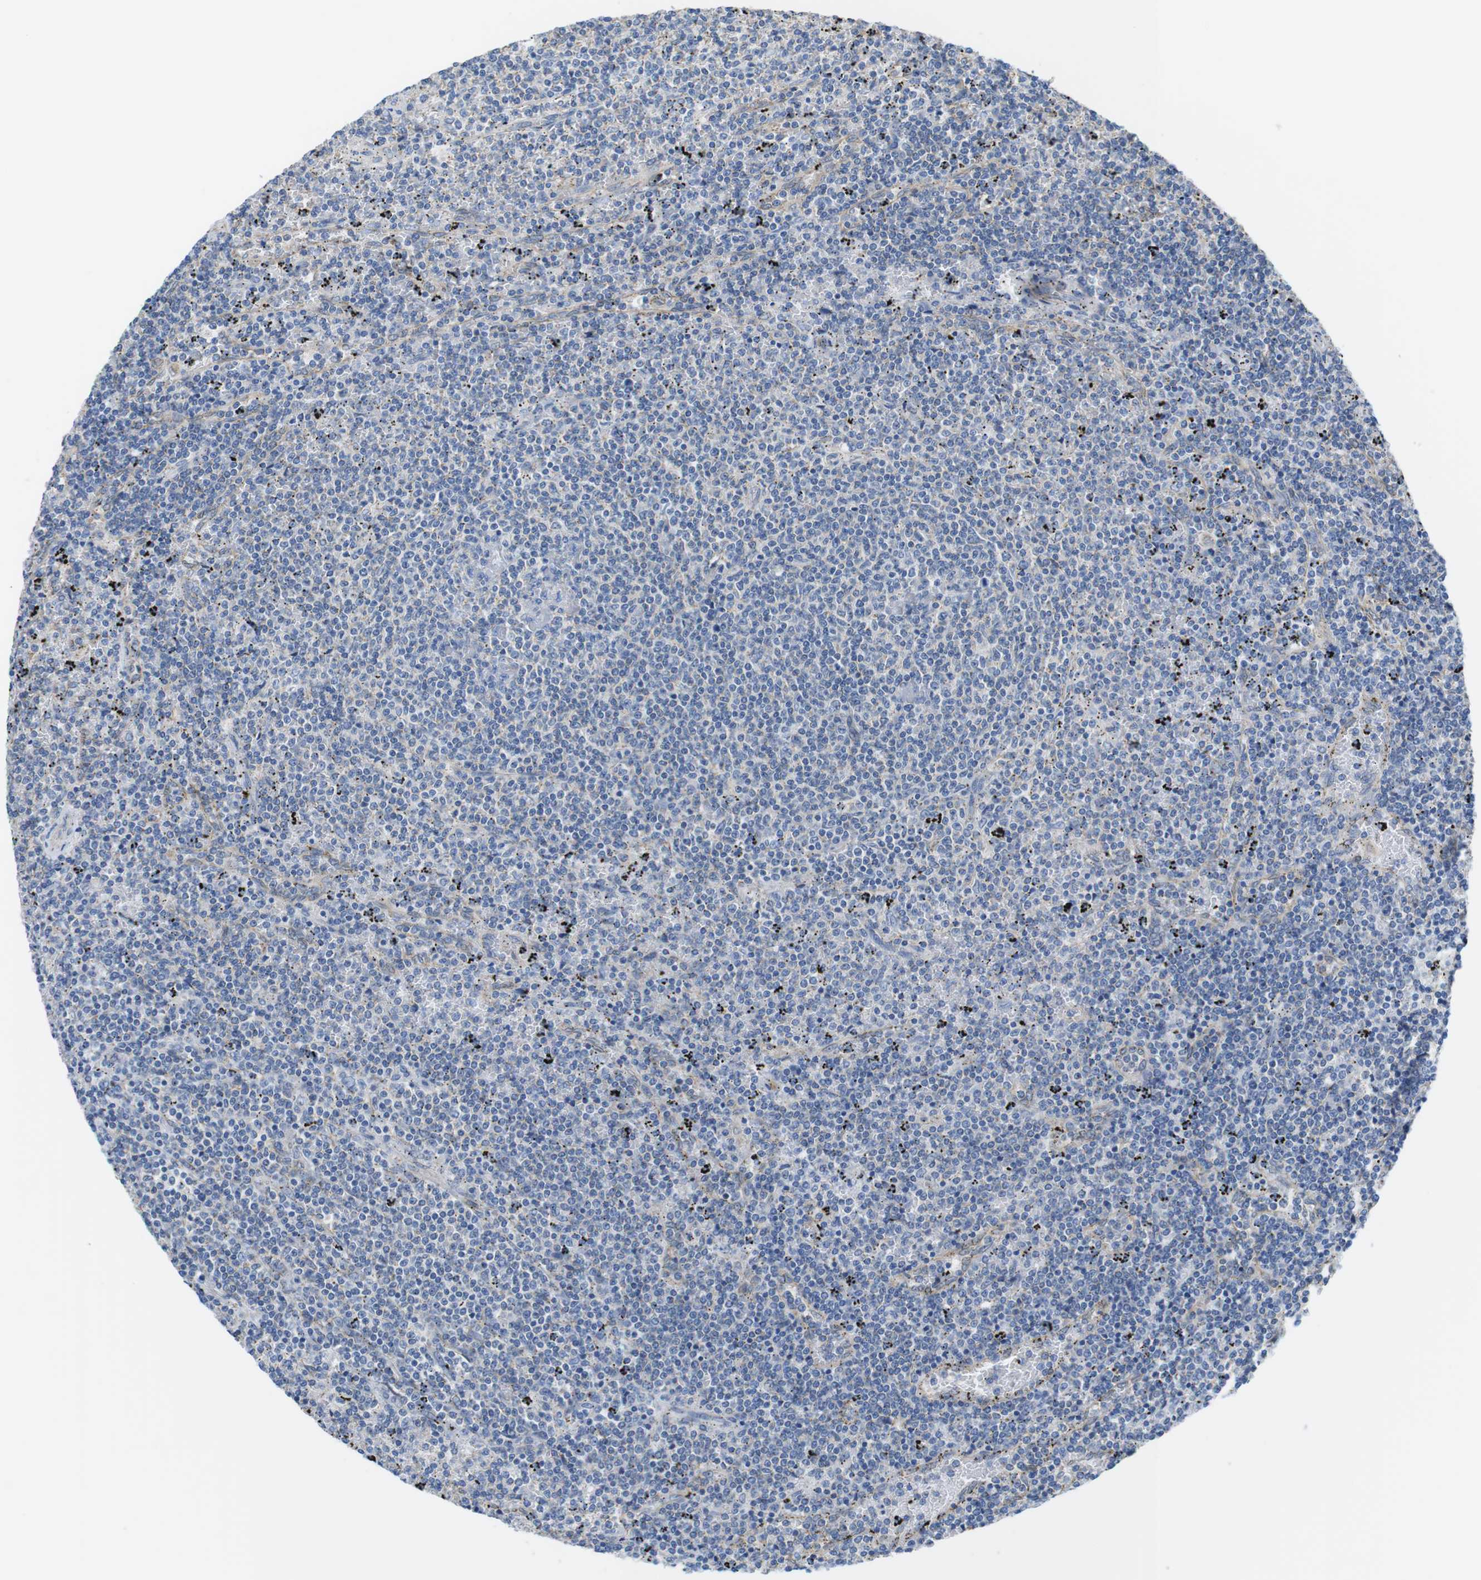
{"staining": {"intensity": "negative", "quantity": "none", "location": "none"}, "tissue": "lymphoma", "cell_type": "Tumor cells", "image_type": "cancer", "snomed": [{"axis": "morphology", "description": "Malignant lymphoma, non-Hodgkin's type, Low grade"}, {"axis": "topography", "description": "Spleen"}], "caption": "DAB (3,3'-diaminobenzidine) immunohistochemical staining of human lymphoma demonstrates no significant expression in tumor cells.", "gene": "CDH8", "patient": {"sex": "female", "age": 50}}